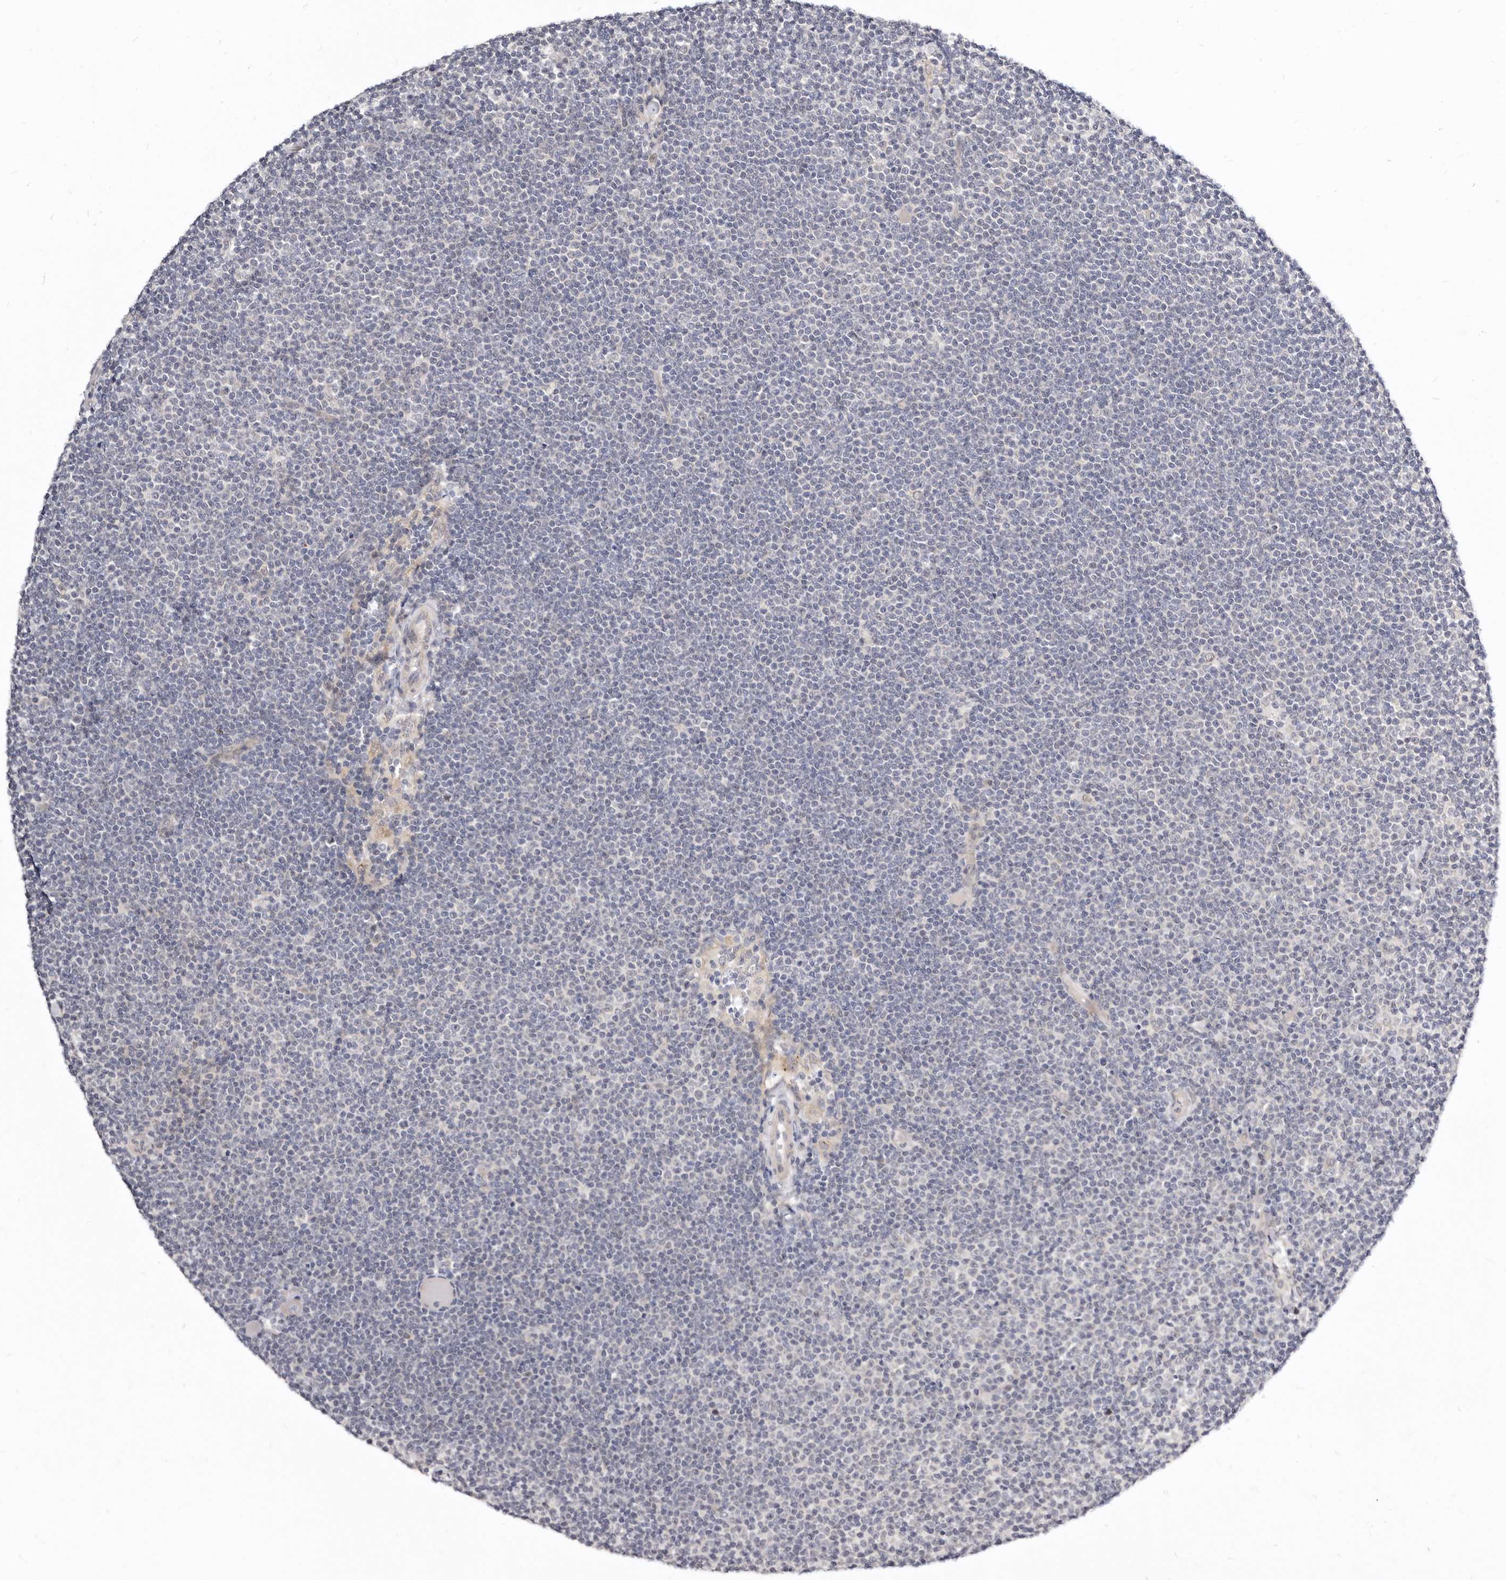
{"staining": {"intensity": "negative", "quantity": "none", "location": "none"}, "tissue": "lymphoma", "cell_type": "Tumor cells", "image_type": "cancer", "snomed": [{"axis": "morphology", "description": "Malignant lymphoma, non-Hodgkin's type, Low grade"}, {"axis": "topography", "description": "Lymph node"}], "caption": "Tumor cells are negative for brown protein staining in lymphoma.", "gene": "KLHL4", "patient": {"sex": "female", "age": 53}}